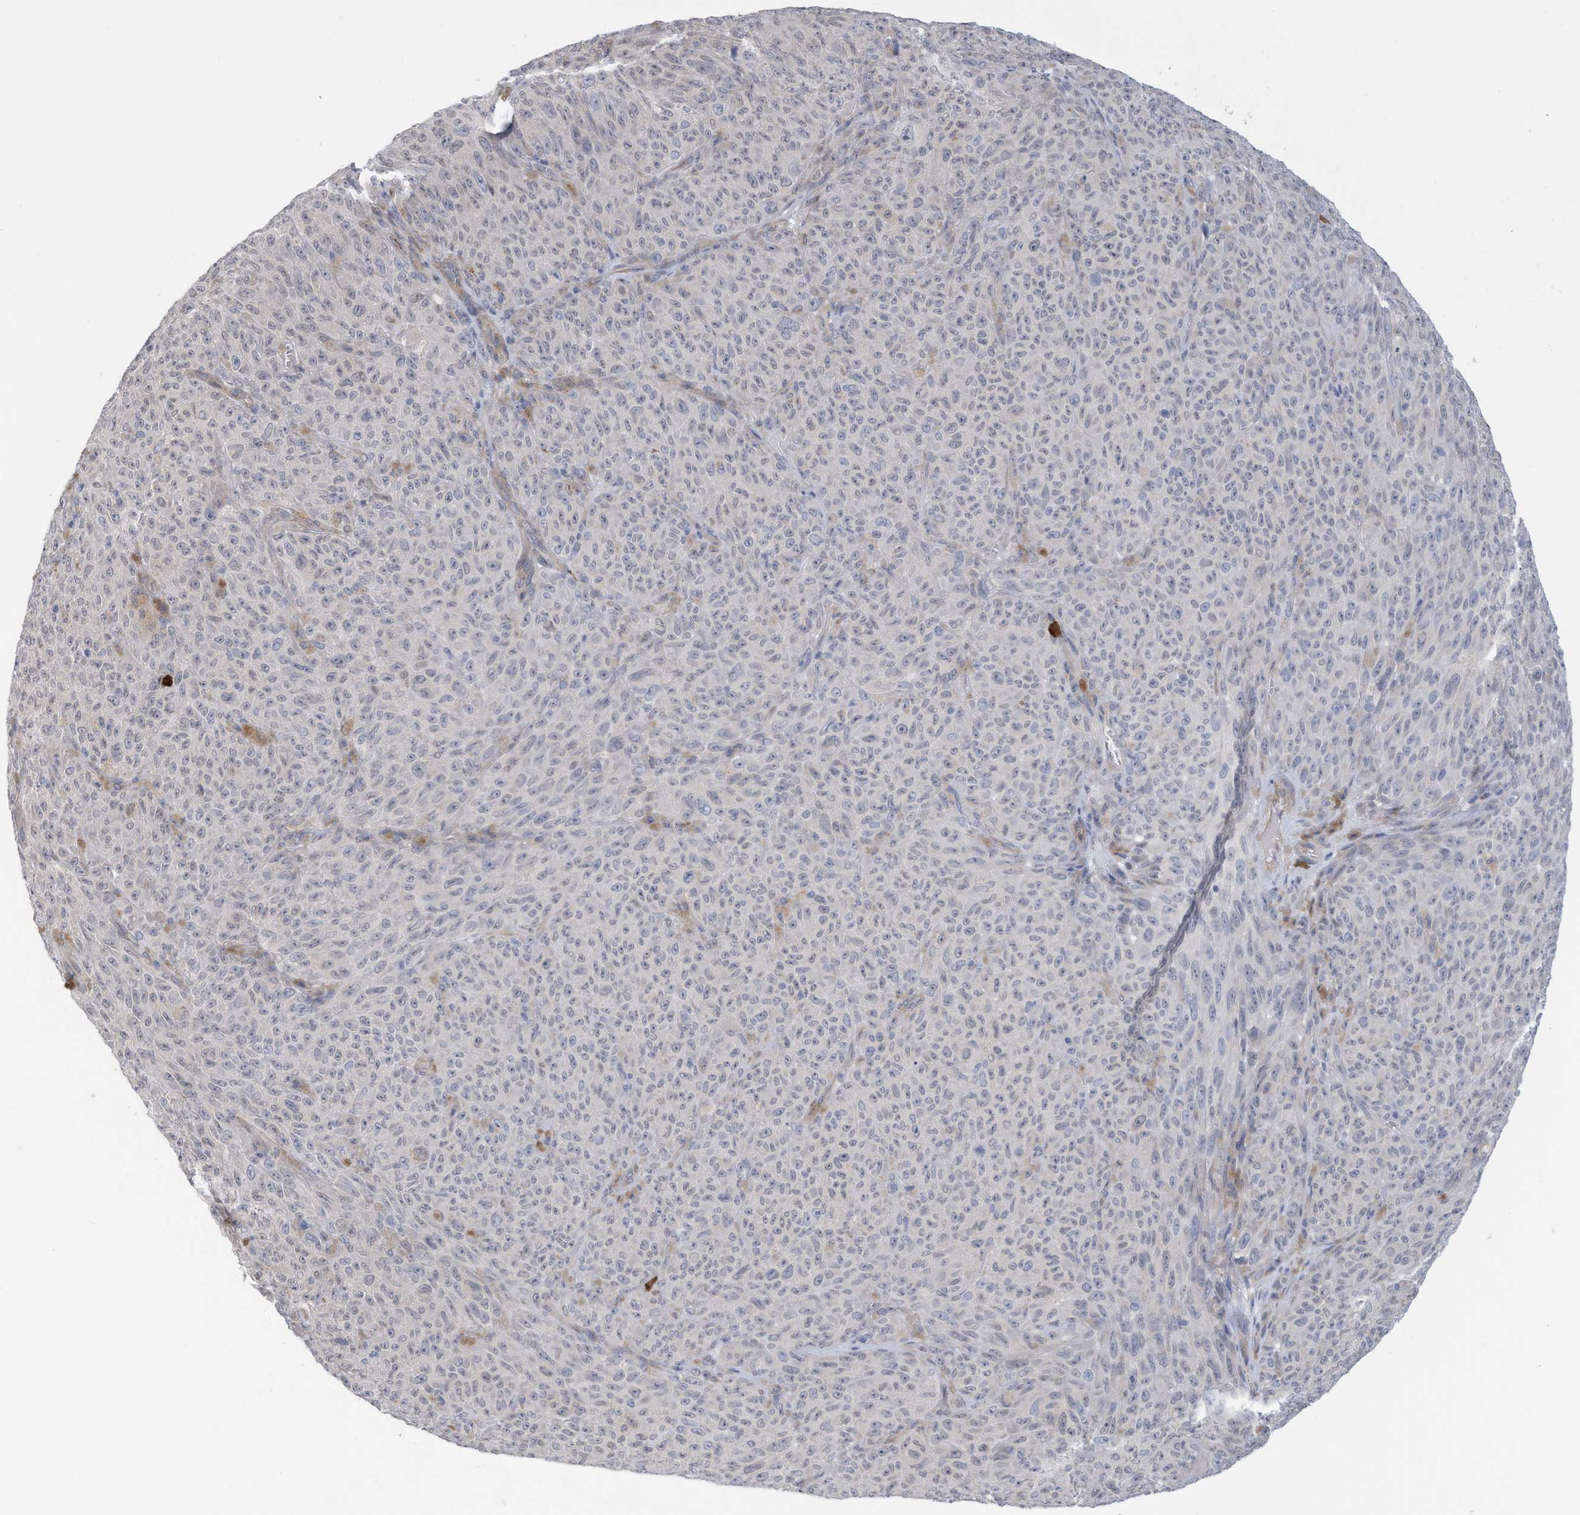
{"staining": {"intensity": "negative", "quantity": "none", "location": "none"}, "tissue": "melanoma", "cell_type": "Tumor cells", "image_type": "cancer", "snomed": [{"axis": "morphology", "description": "Malignant melanoma, NOS"}, {"axis": "topography", "description": "Skin"}], "caption": "IHC micrograph of human melanoma stained for a protein (brown), which exhibits no positivity in tumor cells. (DAB (3,3'-diaminobenzidine) immunohistochemistry (IHC) visualized using brightfield microscopy, high magnification).", "gene": "ZNF292", "patient": {"sex": "female", "age": 82}}